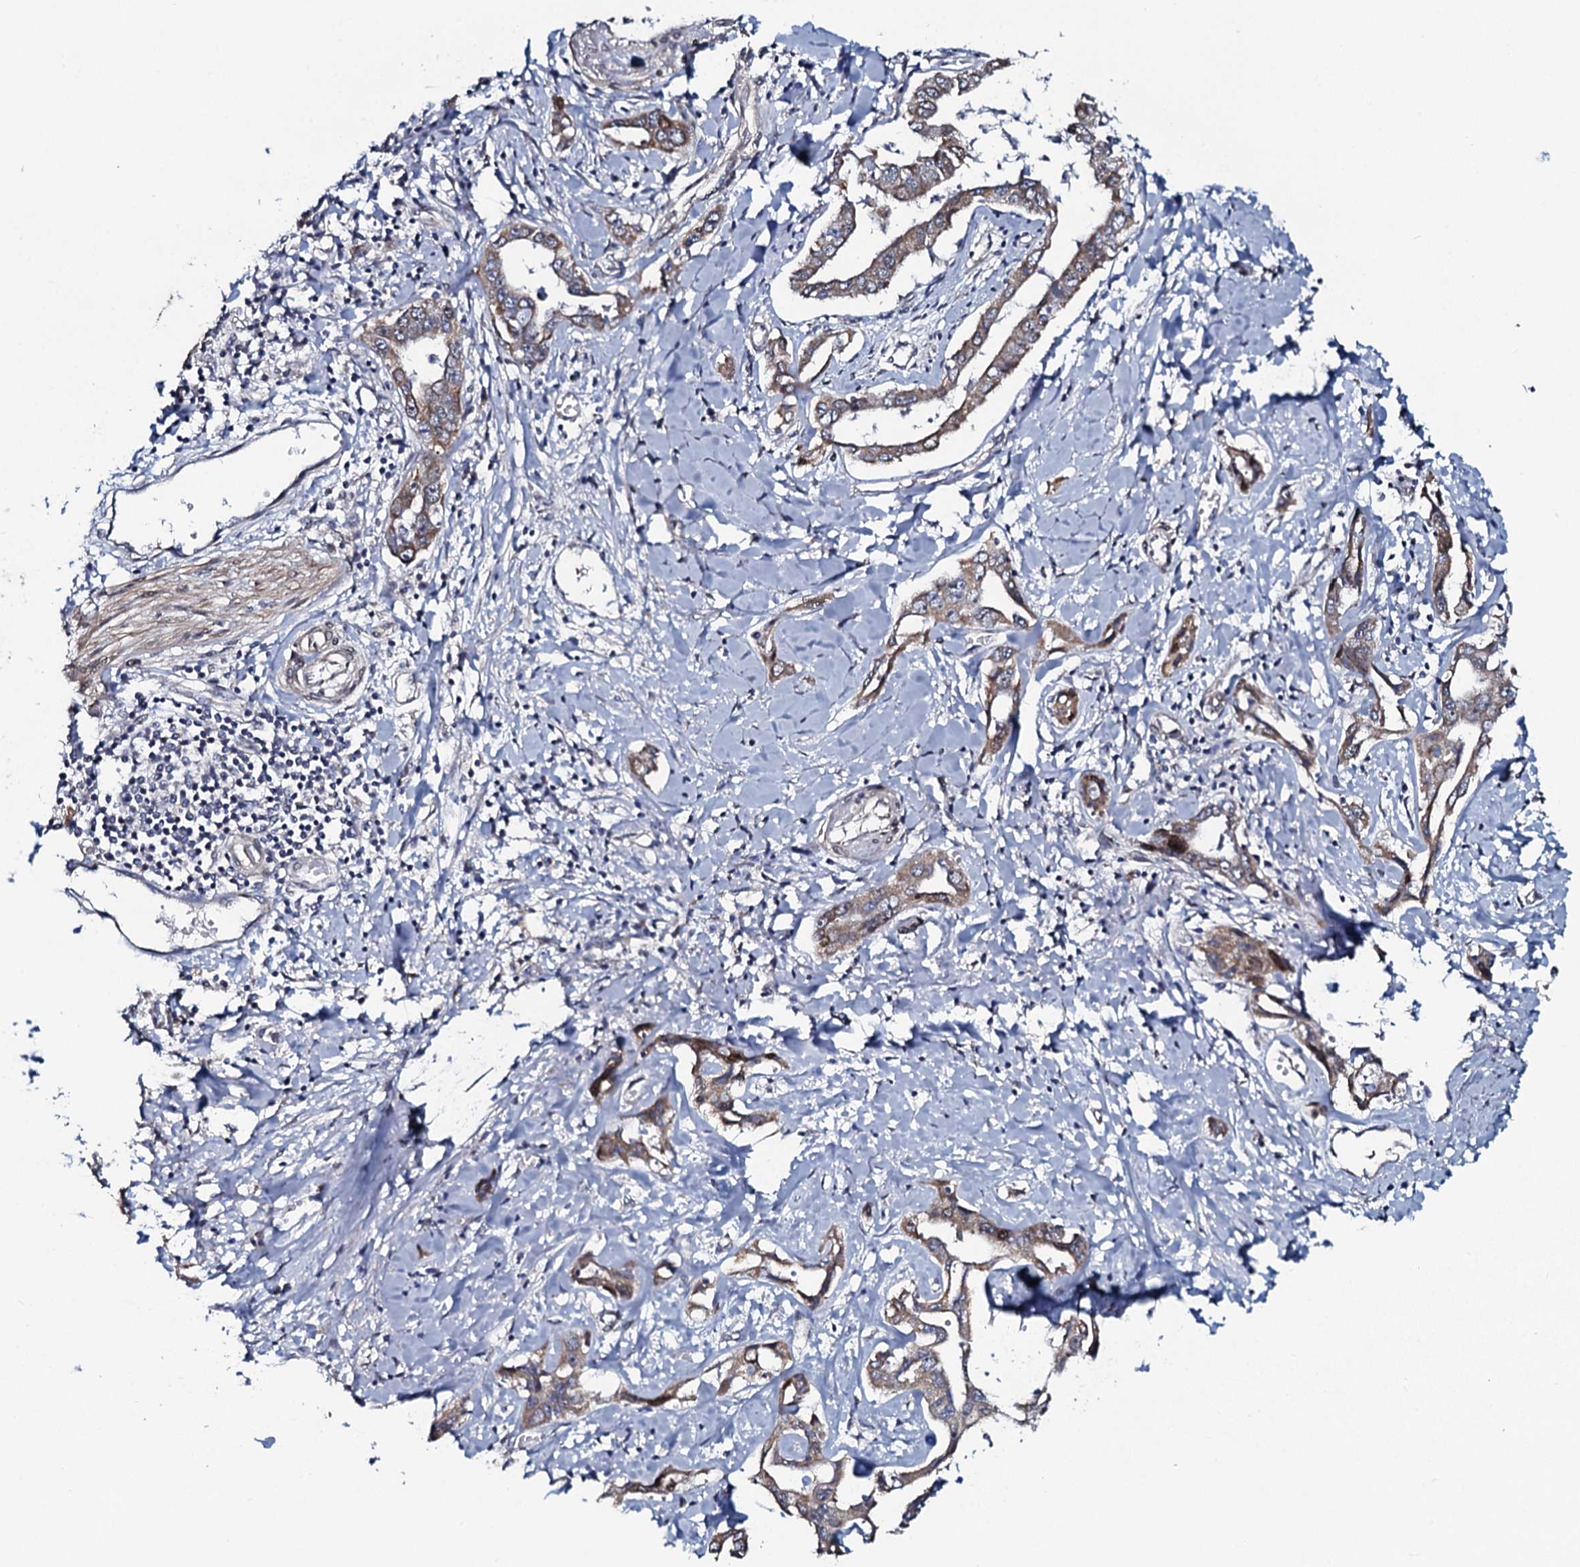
{"staining": {"intensity": "weak", "quantity": ">75%", "location": "cytoplasmic/membranous"}, "tissue": "liver cancer", "cell_type": "Tumor cells", "image_type": "cancer", "snomed": [{"axis": "morphology", "description": "Cholangiocarcinoma"}, {"axis": "topography", "description": "Liver"}], "caption": "This histopathology image exhibits cholangiocarcinoma (liver) stained with immunohistochemistry to label a protein in brown. The cytoplasmic/membranous of tumor cells show weak positivity for the protein. Nuclei are counter-stained blue.", "gene": "KCTD4", "patient": {"sex": "male", "age": 59}}